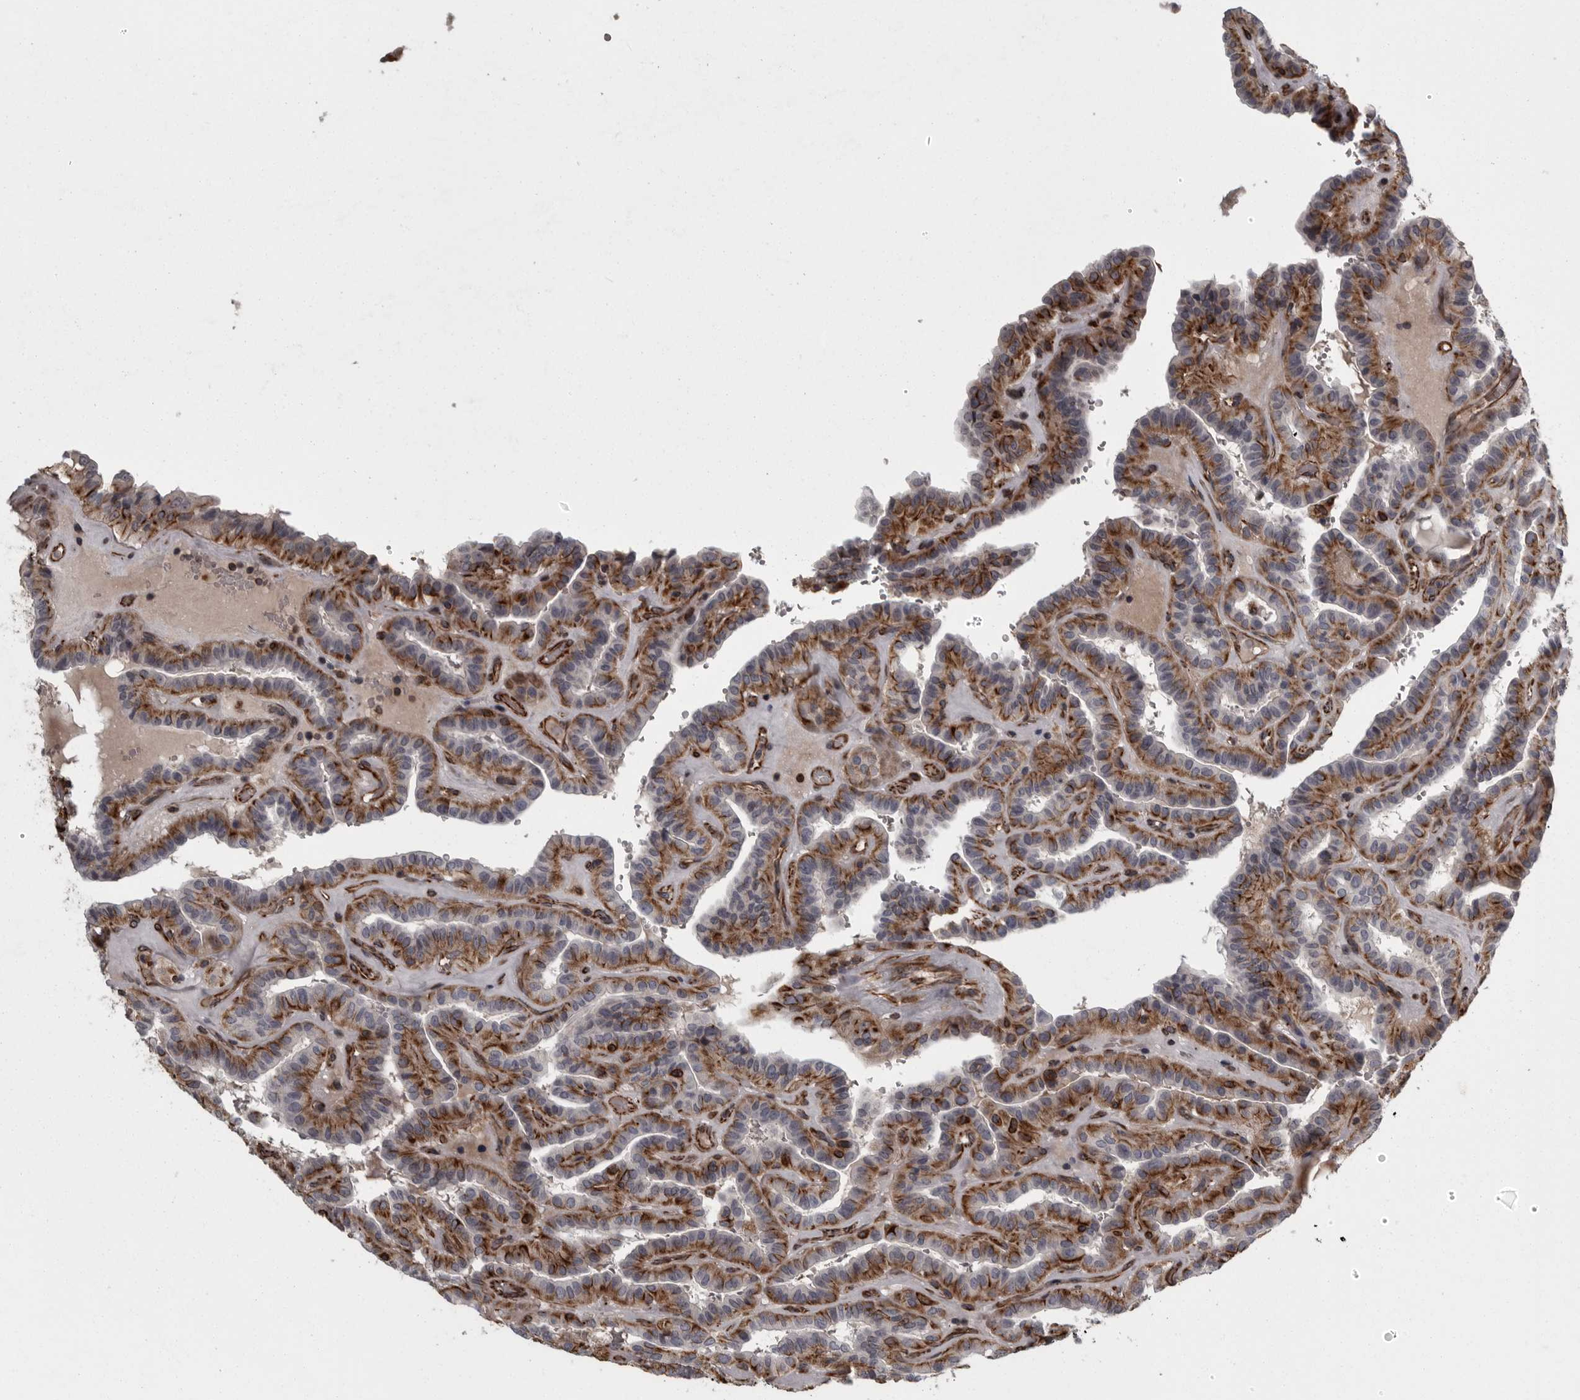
{"staining": {"intensity": "moderate", "quantity": ">75%", "location": "cytoplasmic/membranous"}, "tissue": "thyroid cancer", "cell_type": "Tumor cells", "image_type": "cancer", "snomed": [{"axis": "morphology", "description": "Papillary adenocarcinoma, NOS"}, {"axis": "topography", "description": "Thyroid gland"}], "caption": "A micrograph showing moderate cytoplasmic/membranous staining in about >75% of tumor cells in papillary adenocarcinoma (thyroid), as visualized by brown immunohistochemical staining.", "gene": "FAAP100", "patient": {"sex": "male", "age": 77}}